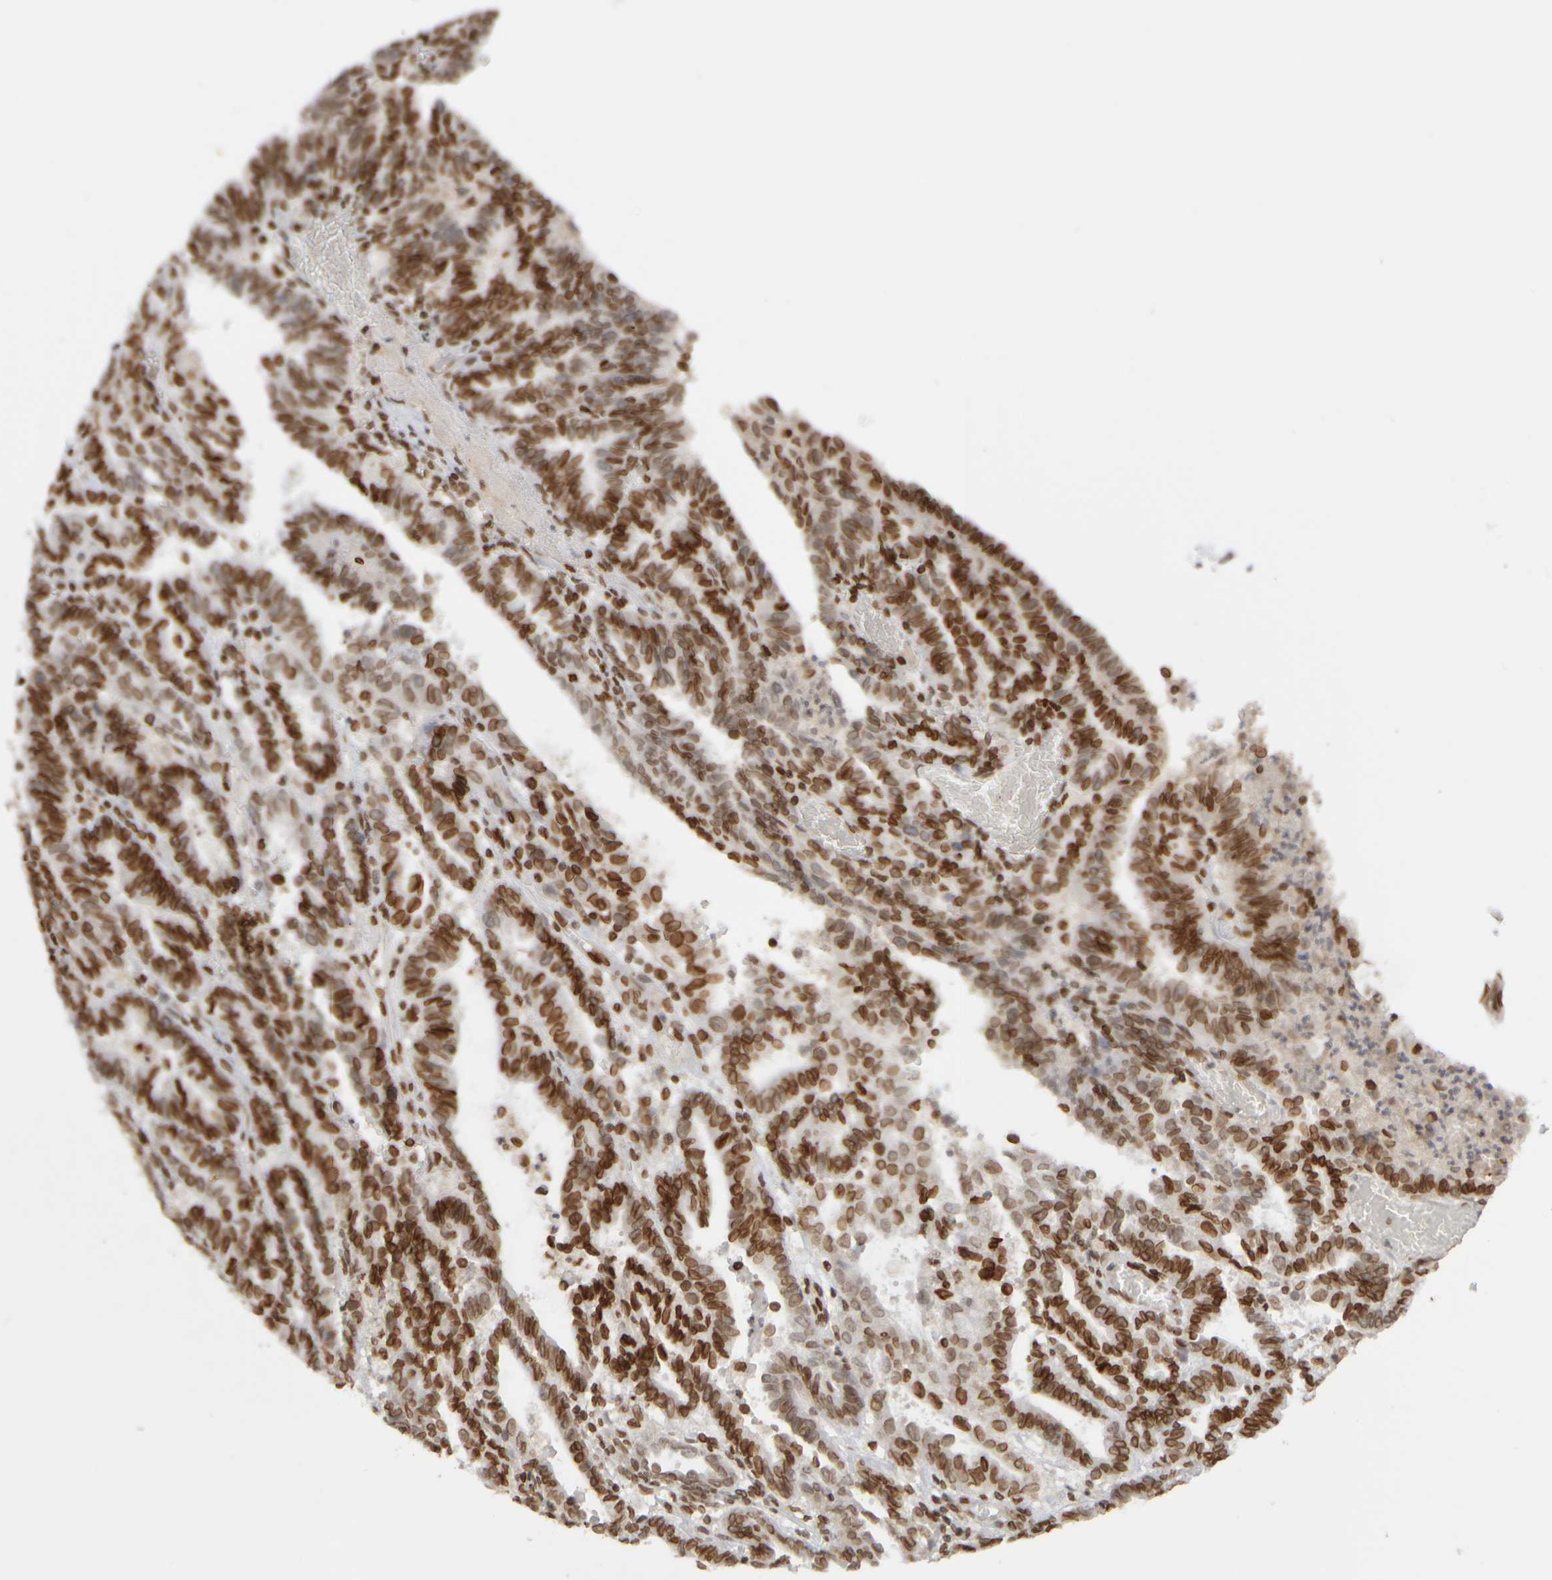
{"staining": {"intensity": "strong", "quantity": ">75%", "location": "cytoplasmic/membranous,nuclear"}, "tissue": "endometrial cancer", "cell_type": "Tumor cells", "image_type": "cancer", "snomed": [{"axis": "morphology", "description": "Adenocarcinoma, NOS"}, {"axis": "topography", "description": "Uterus"}], "caption": "Strong cytoplasmic/membranous and nuclear positivity is identified in approximately >75% of tumor cells in endometrial adenocarcinoma.", "gene": "ZC3HC1", "patient": {"sex": "female", "age": 83}}